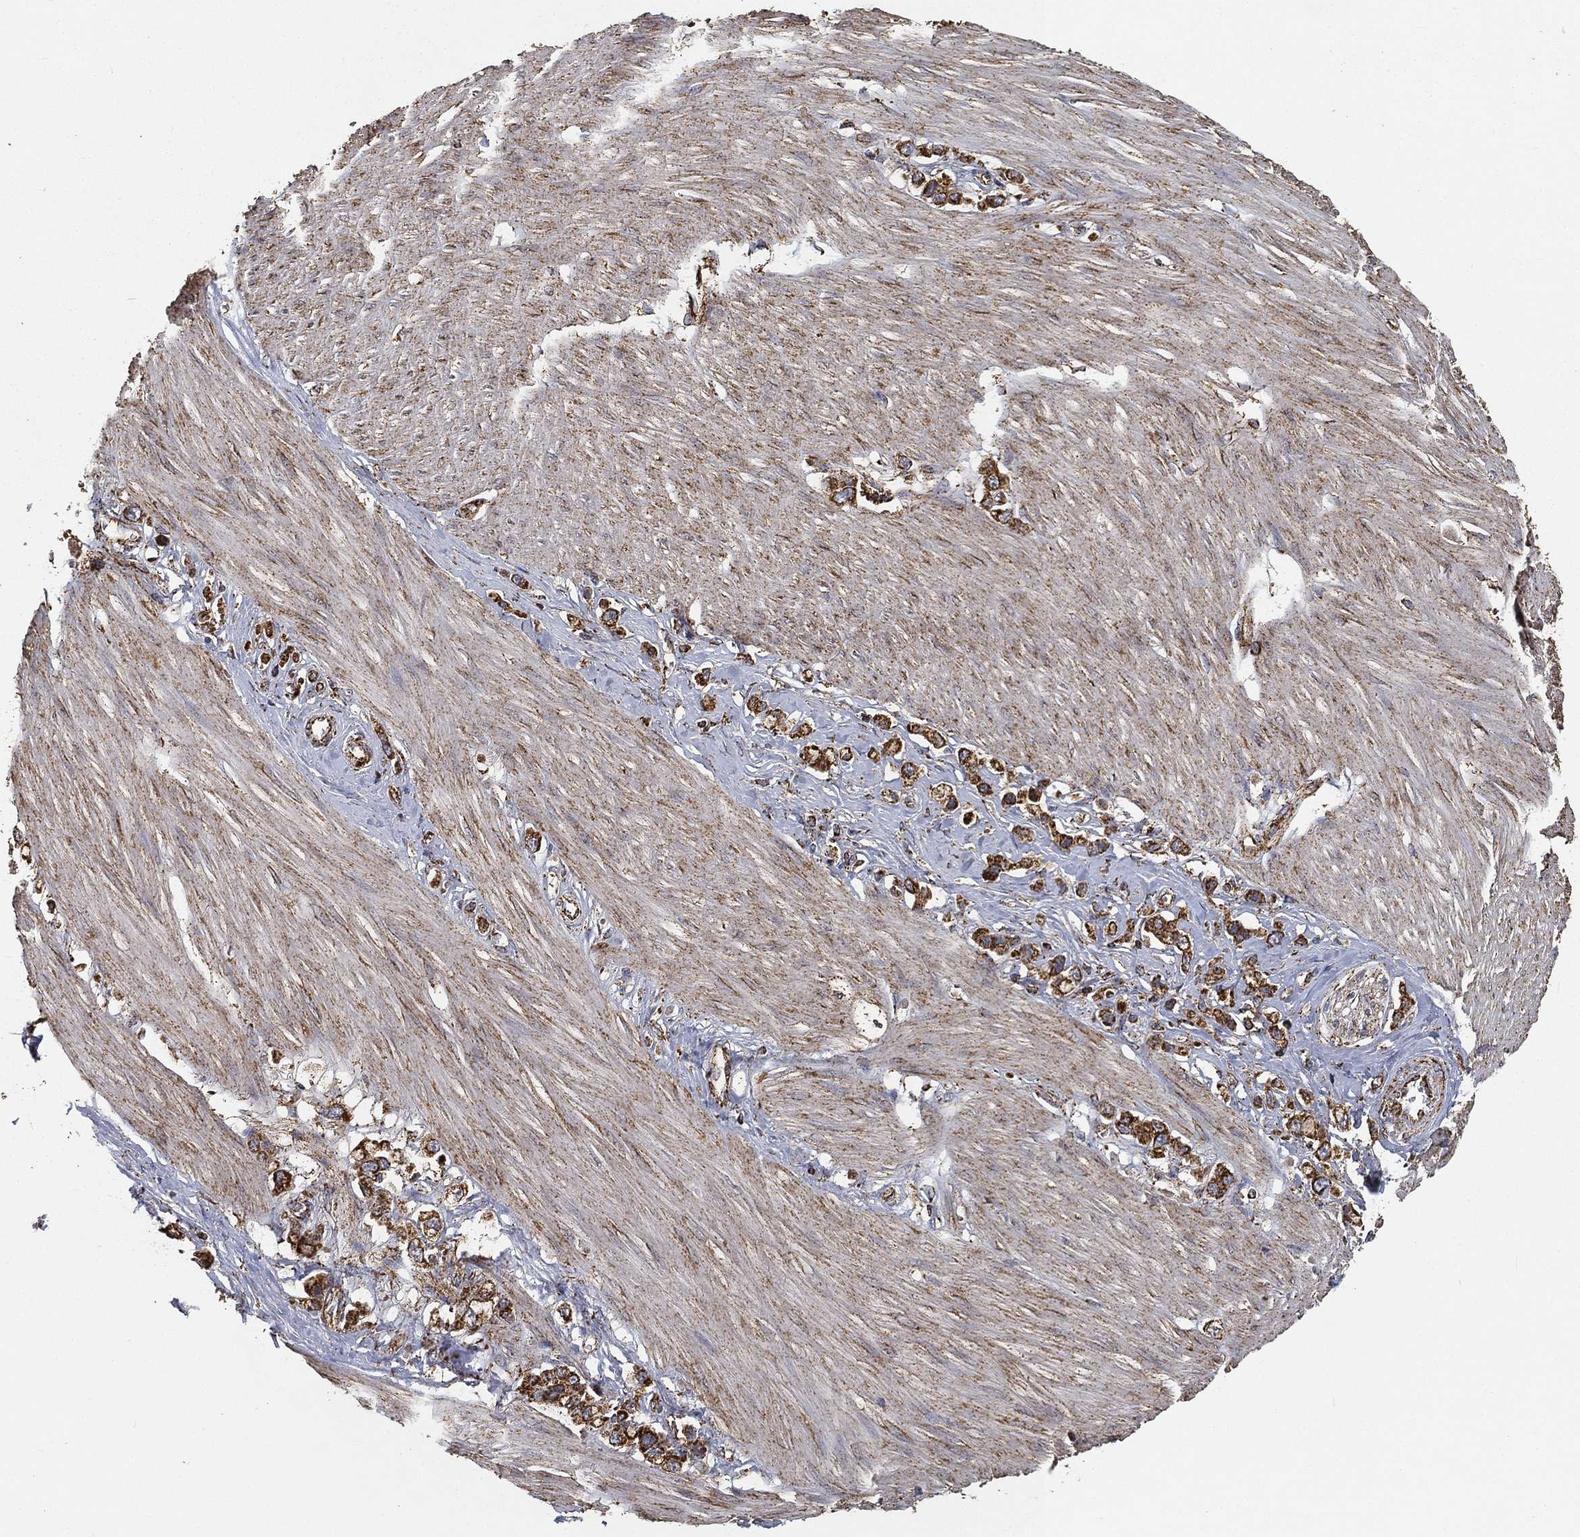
{"staining": {"intensity": "strong", "quantity": ">75%", "location": "cytoplasmic/membranous"}, "tissue": "stomach cancer", "cell_type": "Tumor cells", "image_type": "cancer", "snomed": [{"axis": "morphology", "description": "Normal tissue, NOS"}, {"axis": "morphology", "description": "Adenocarcinoma, NOS"}, {"axis": "morphology", "description": "Adenocarcinoma, High grade"}, {"axis": "topography", "description": "Stomach, upper"}, {"axis": "topography", "description": "Stomach"}], "caption": "An image showing strong cytoplasmic/membranous staining in about >75% of tumor cells in stomach adenocarcinoma, as visualized by brown immunohistochemical staining.", "gene": "SLC38A7", "patient": {"sex": "female", "age": 65}}